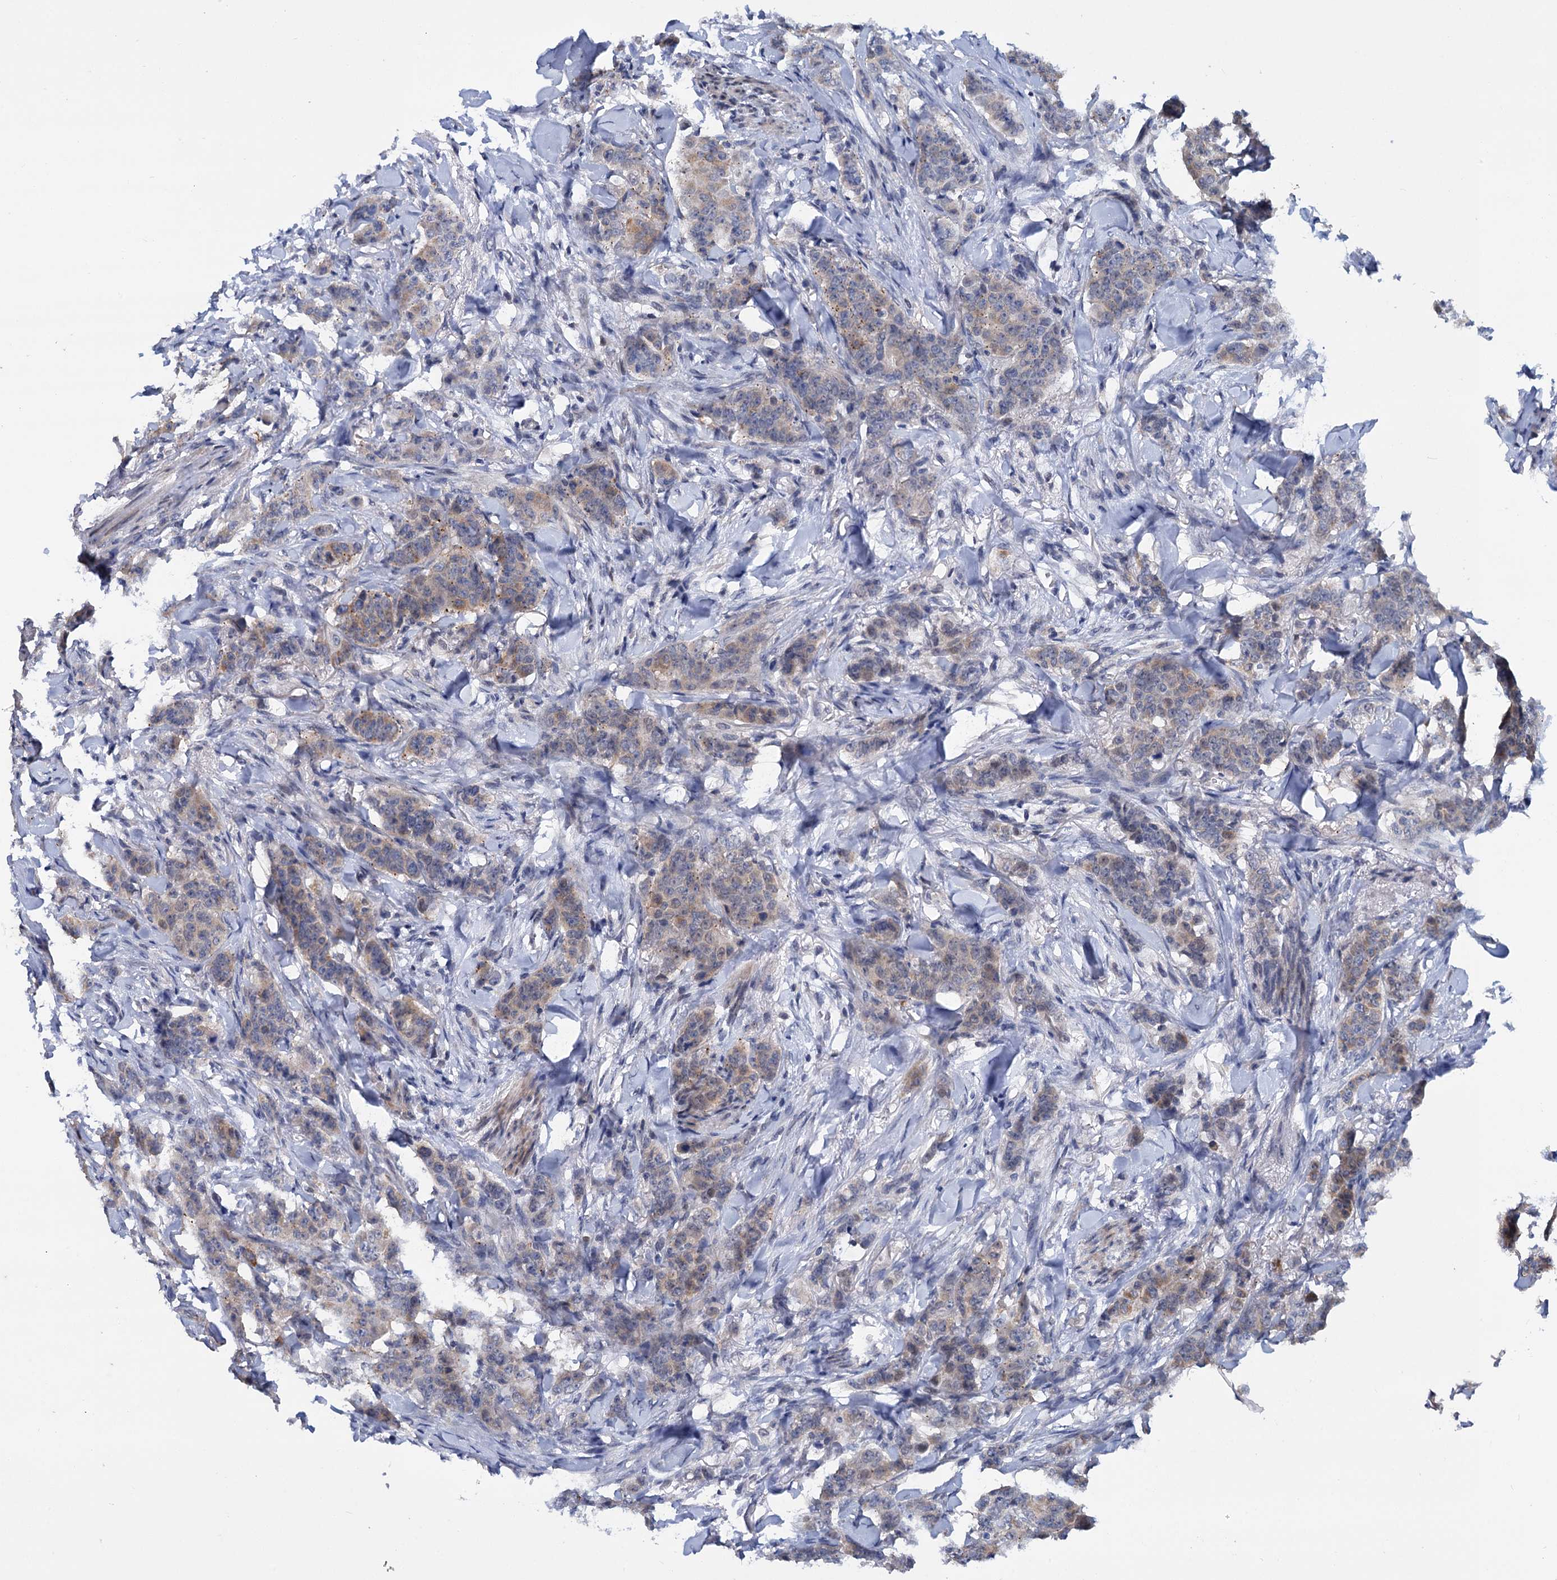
{"staining": {"intensity": "moderate", "quantity": "25%-75%", "location": "cytoplasmic/membranous"}, "tissue": "breast cancer", "cell_type": "Tumor cells", "image_type": "cancer", "snomed": [{"axis": "morphology", "description": "Duct carcinoma"}, {"axis": "topography", "description": "Breast"}], "caption": "A brown stain labels moderate cytoplasmic/membranous positivity of a protein in invasive ductal carcinoma (breast) tumor cells.", "gene": "MID1IP1", "patient": {"sex": "female", "age": 40}}